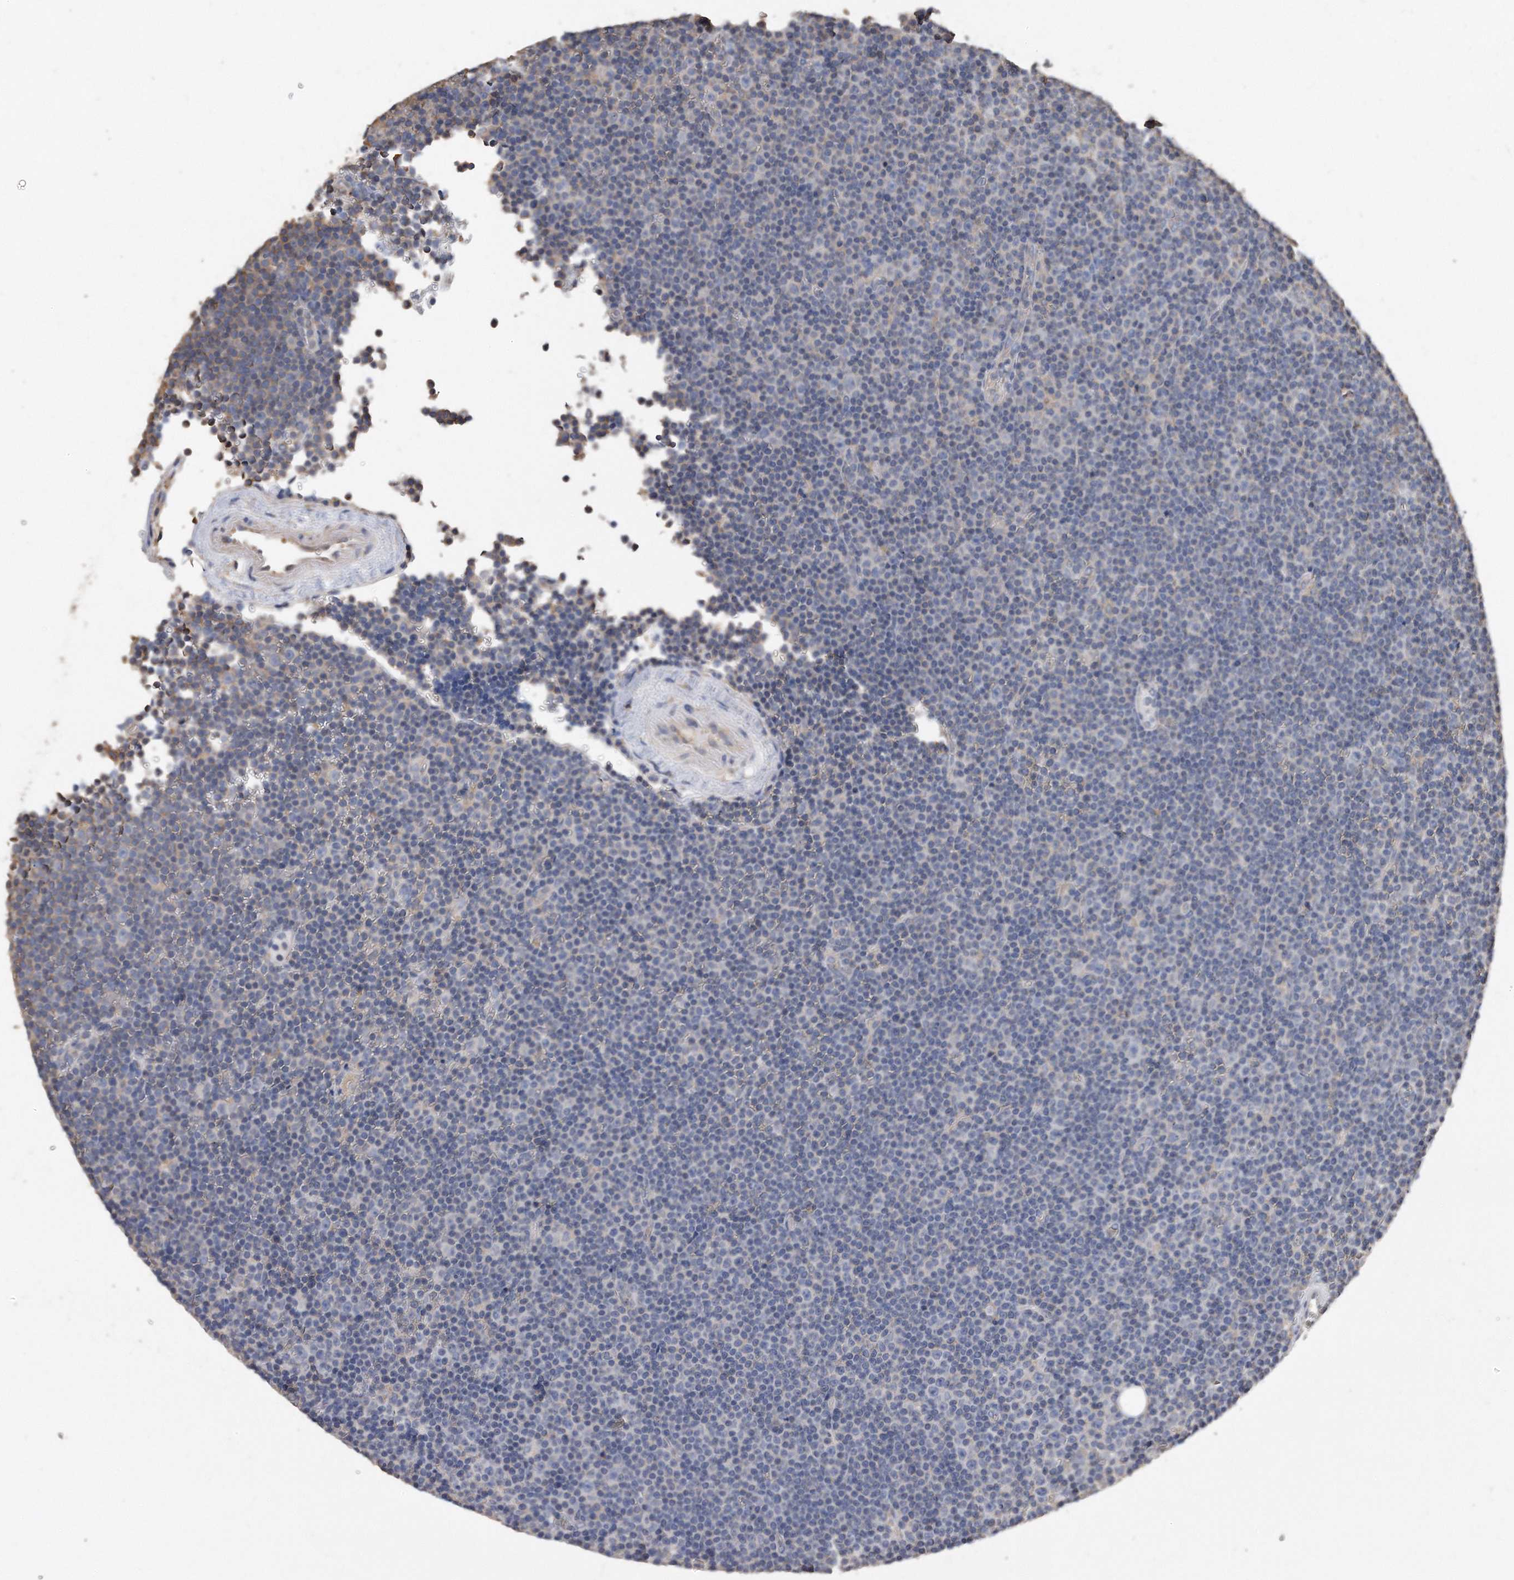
{"staining": {"intensity": "negative", "quantity": "none", "location": "none"}, "tissue": "lymphoma", "cell_type": "Tumor cells", "image_type": "cancer", "snomed": [{"axis": "morphology", "description": "Malignant lymphoma, non-Hodgkin's type, Low grade"}, {"axis": "topography", "description": "Lymph node"}], "caption": "Immunohistochemical staining of lymphoma displays no significant staining in tumor cells.", "gene": "CDCP1", "patient": {"sex": "female", "age": 67}}